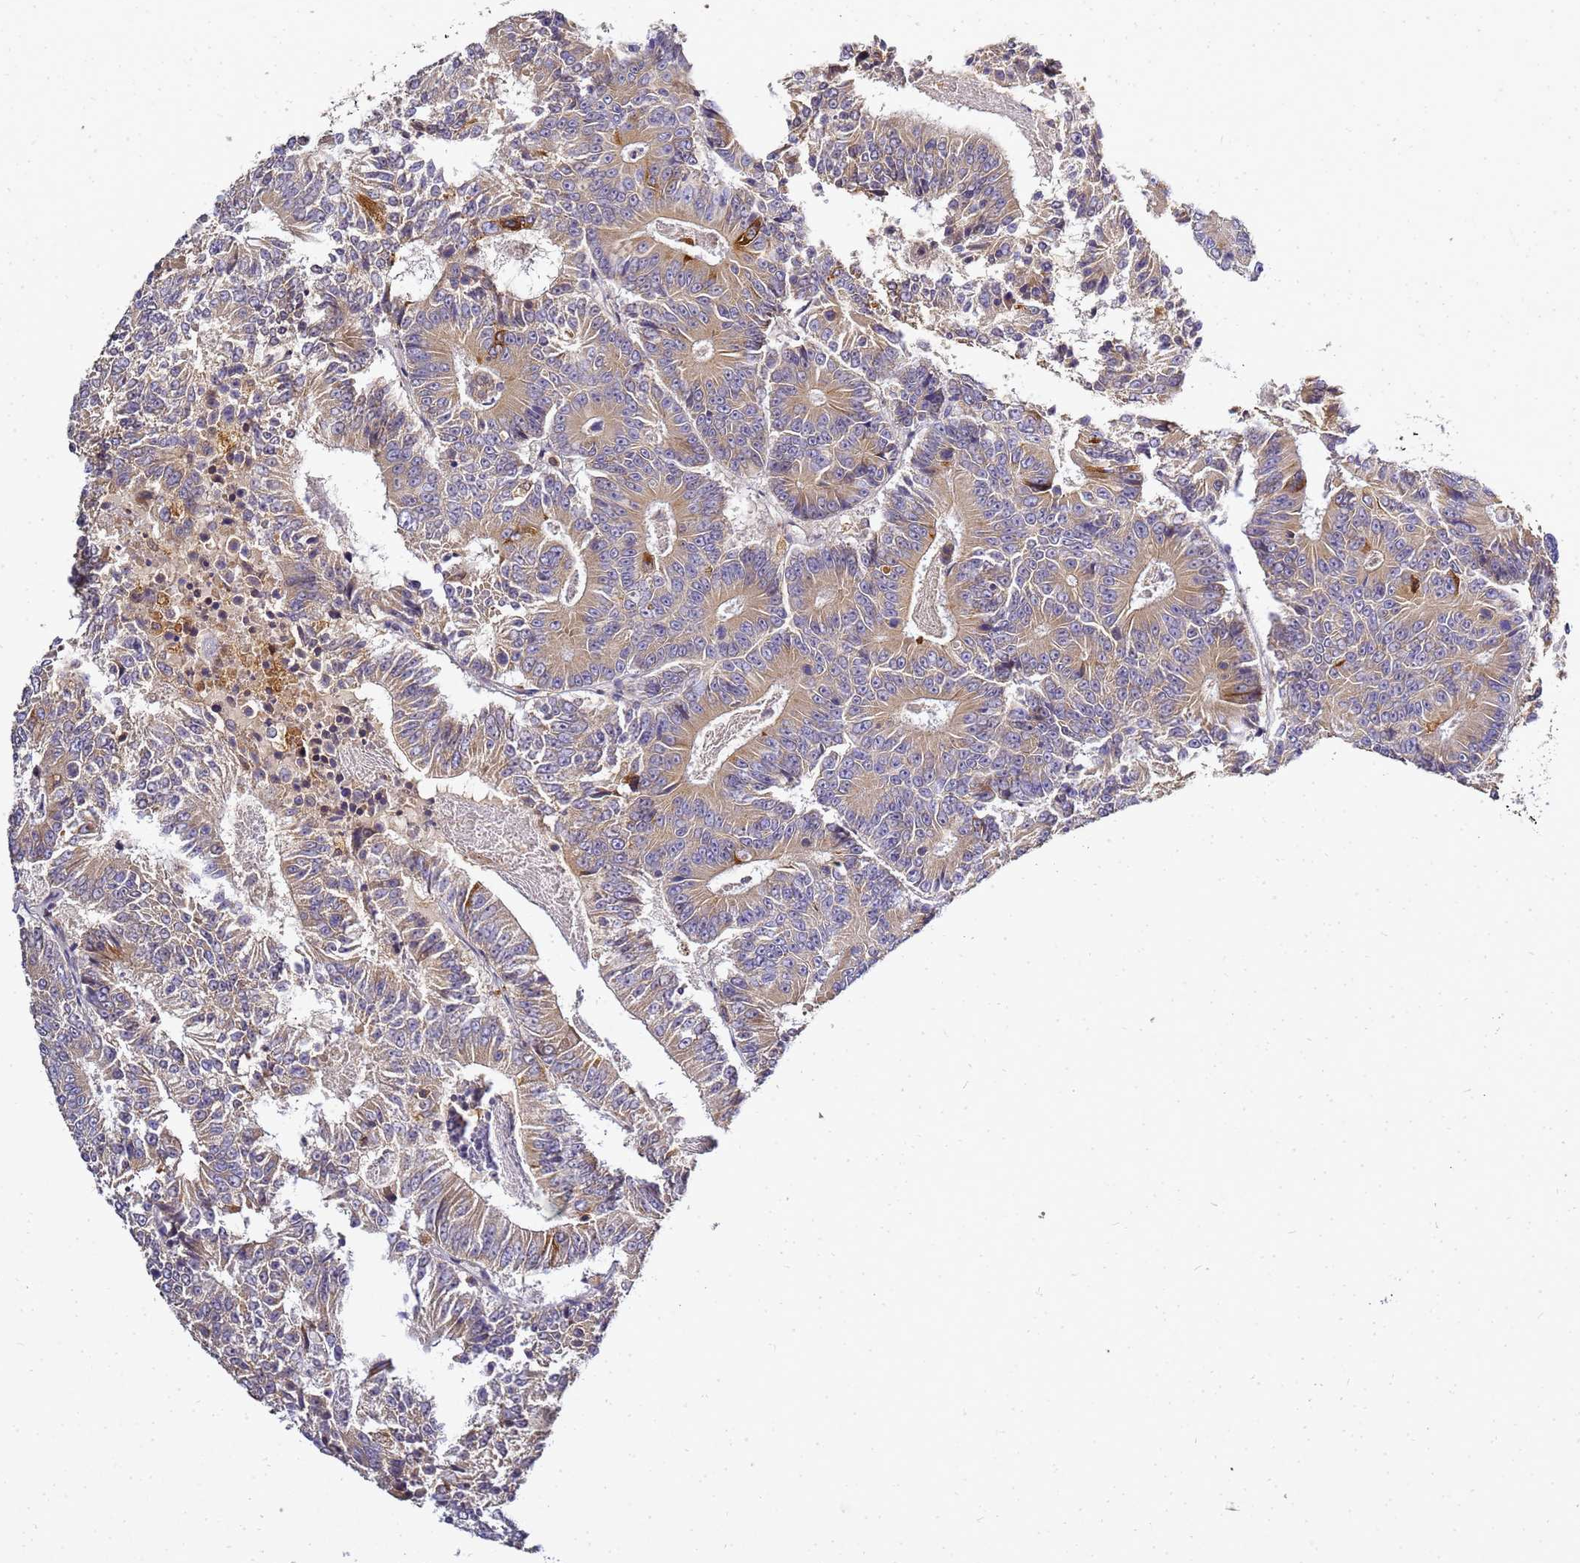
{"staining": {"intensity": "moderate", "quantity": ">75%", "location": "cytoplasmic/membranous"}, "tissue": "colorectal cancer", "cell_type": "Tumor cells", "image_type": "cancer", "snomed": [{"axis": "morphology", "description": "Adenocarcinoma, NOS"}, {"axis": "topography", "description": "Colon"}], "caption": "Protein analysis of colorectal cancer tissue reveals moderate cytoplasmic/membranous expression in about >75% of tumor cells. The protein of interest is shown in brown color, while the nuclei are stained blue.", "gene": "ADPGK", "patient": {"sex": "male", "age": 83}}